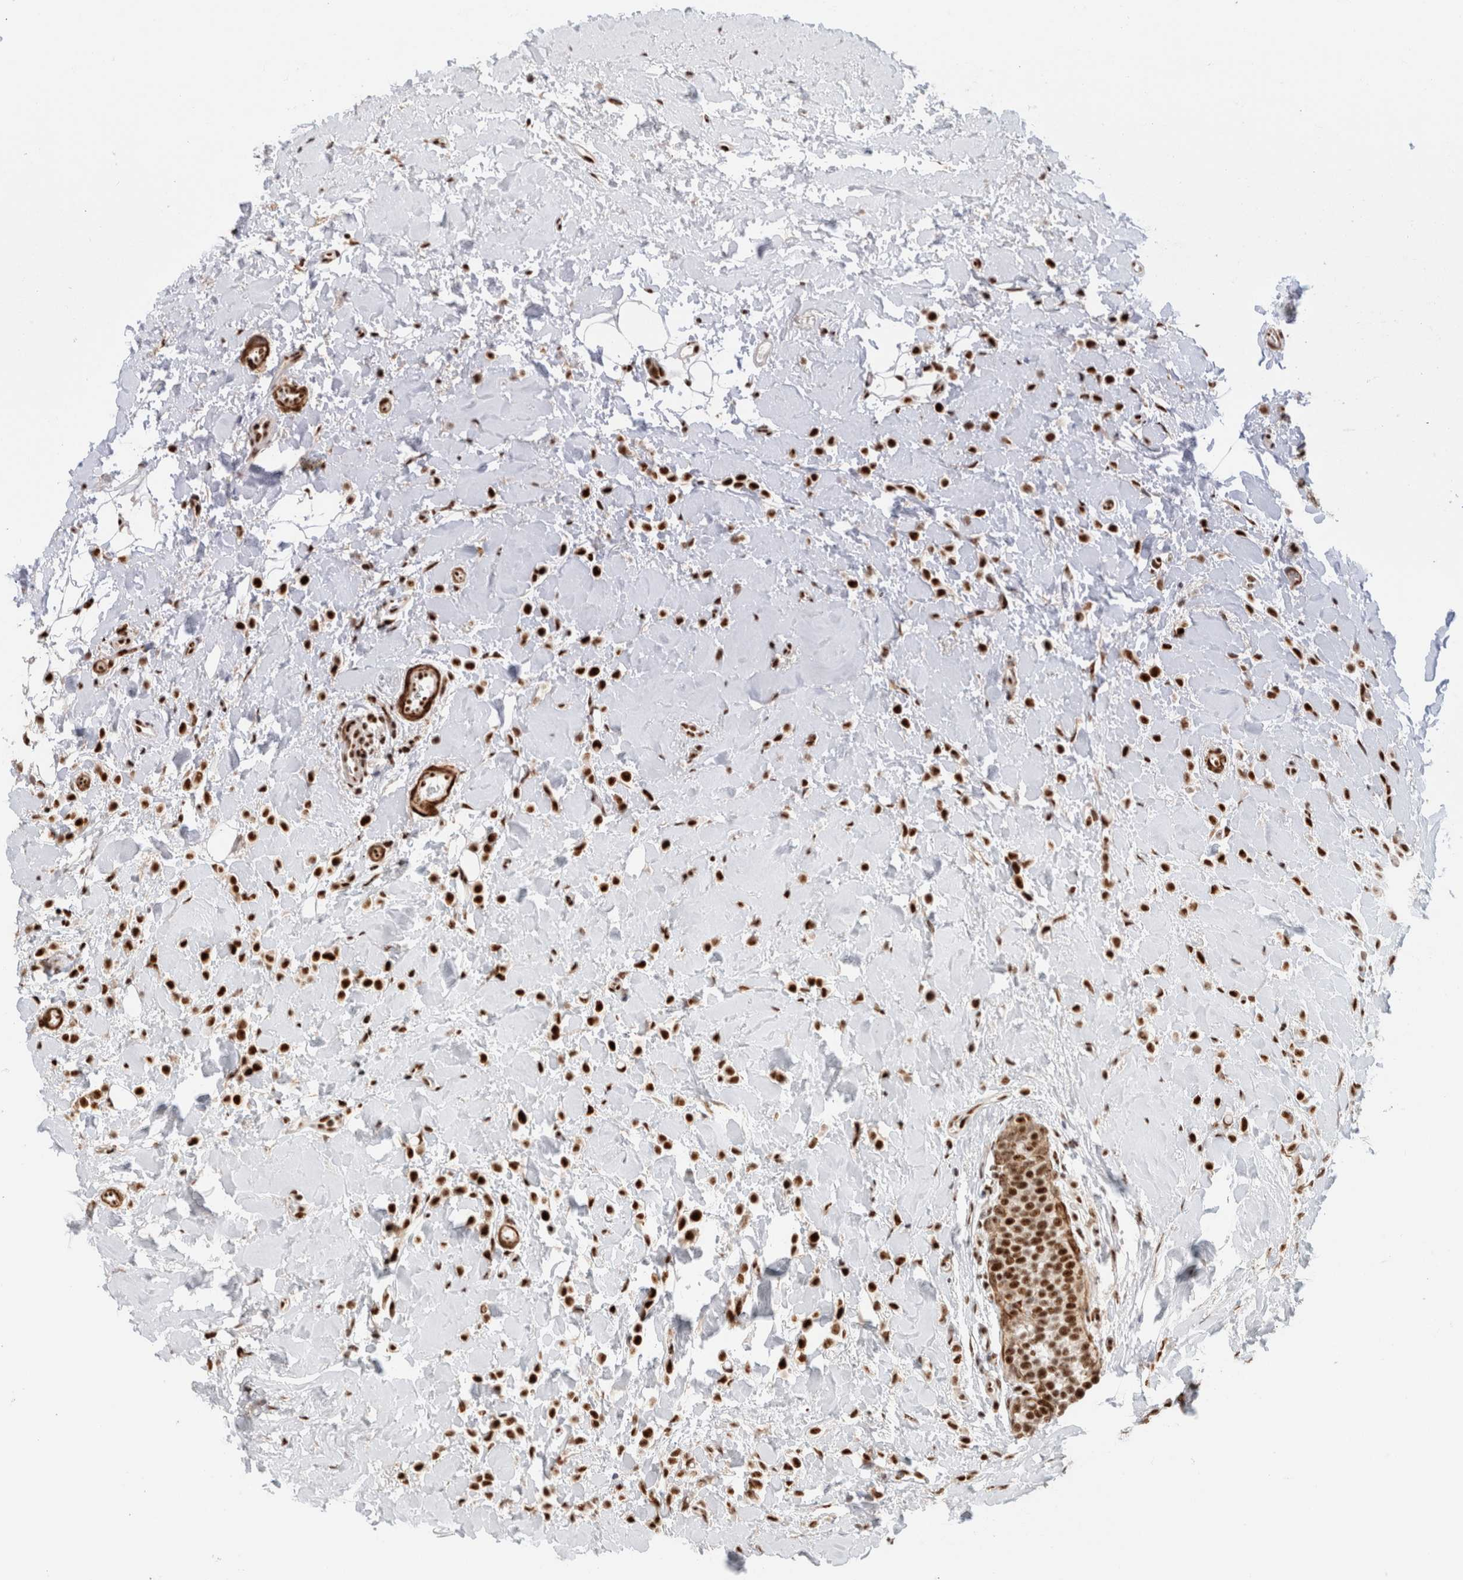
{"staining": {"intensity": "strong", "quantity": ">75%", "location": "nuclear"}, "tissue": "breast cancer", "cell_type": "Tumor cells", "image_type": "cancer", "snomed": [{"axis": "morphology", "description": "Normal tissue, NOS"}, {"axis": "morphology", "description": "Lobular carcinoma"}, {"axis": "topography", "description": "Breast"}], "caption": "Immunohistochemical staining of lobular carcinoma (breast) demonstrates high levels of strong nuclear staining in about >75% of tumor cells. The protein is shown in brown color, while the nuclei are stained blue.", "gene": "ID3", "patient": {"sex": "female", "age": 50}}